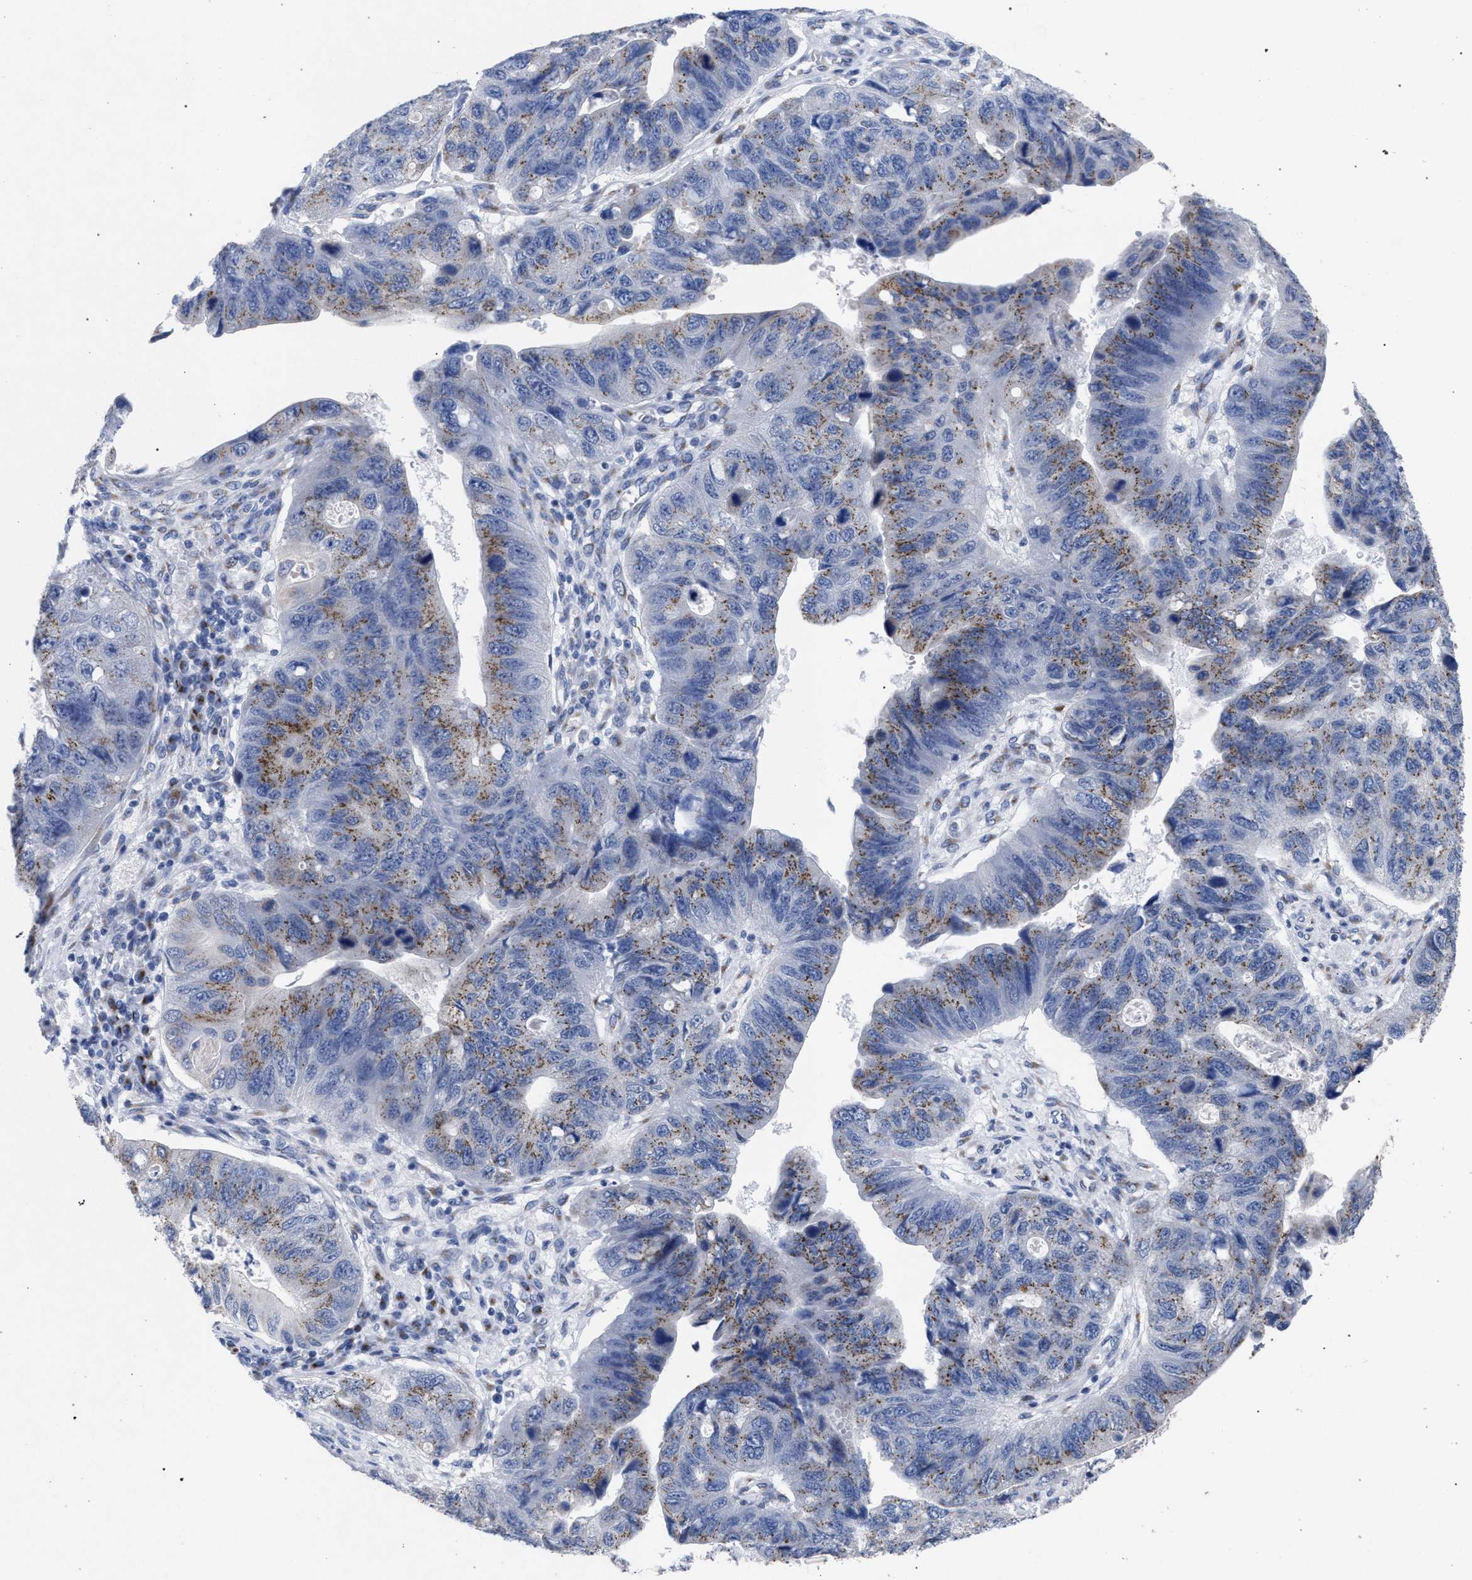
{"staining": {"intensity": "weak", "quantity": ">75%", "location": "cytoplasmic/membranous"}, "tissue": "stomach cancer", "cell_type": "Tumor cells", "image_type": "cancer", "snomed": [{"axis": "morphology", "description": "Adenocarcinoma, NOS"}, {"axis": "topography", "description": "Stomach"}], "caption": "Approximately >75% of tumor cells in human stomach cancer (adenocarcinoma) demonstrate weak cytoplasmic/membranous protein staining as visualized by brown immunohistochemical staining.", "gene": "GOLGA2", "patient": {"sex": "male", "age": 59}}